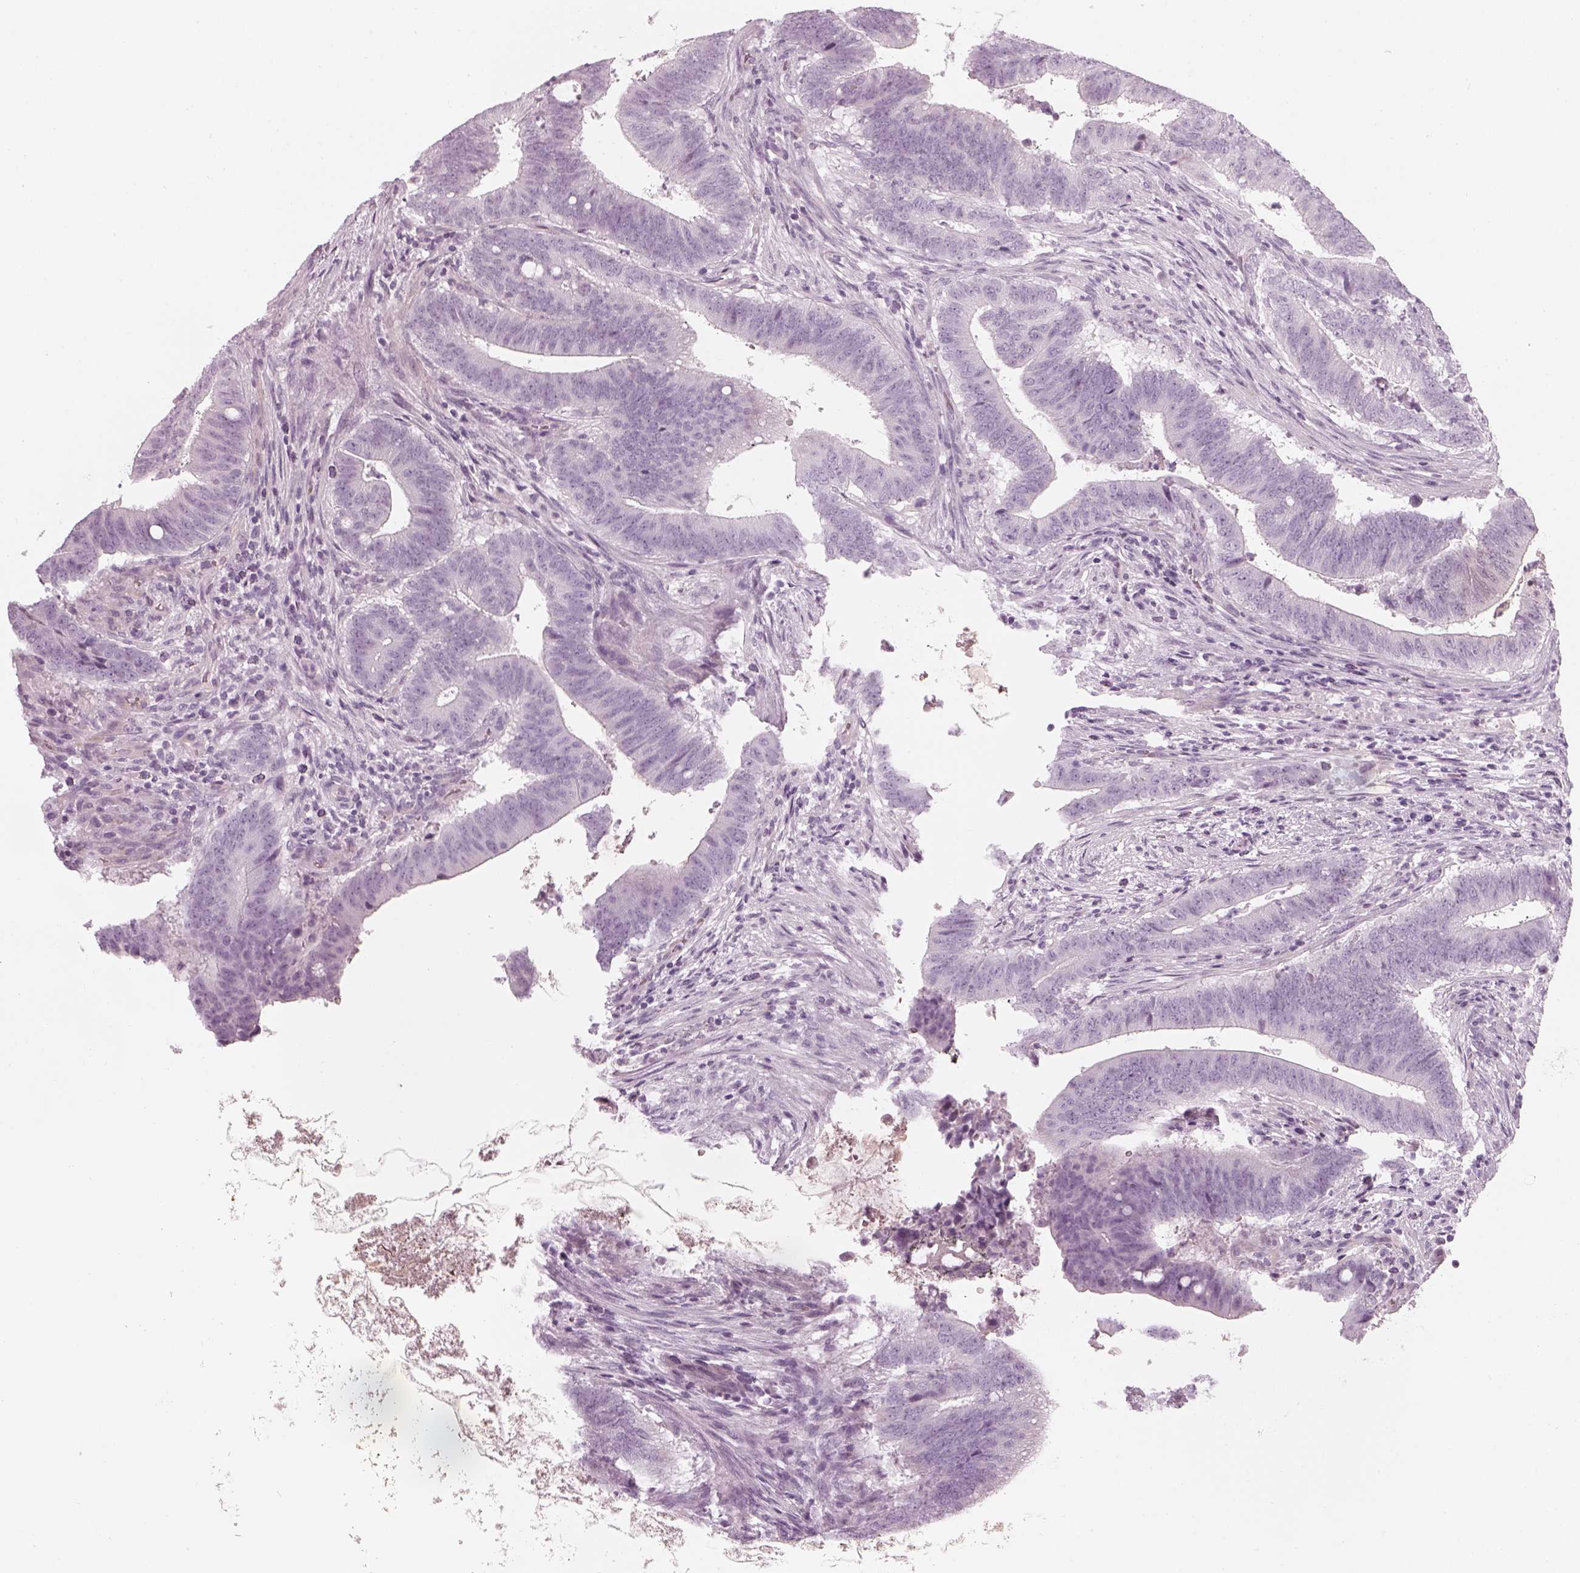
{"staining": {"intensity": "negative", "quantity": "none", "location": "none"}, "tissue": "colorectal cancer", "cell_type": "Tumor cells", "image_type": "cancer", "snomed": [{"axis": "morphology", "description": "Adenocarcinoma, NOS"}, {"axis": "topography", "description": "Colon"}], "caption": "Immunohistochemistry (IHC) photomicrograph of human colorectal adenocarcinoma stained for a protein (brown), which displays no staining in tumor cells.", "gene": "GAS2L2", "patient": {"sex": "female", "age": 43}}